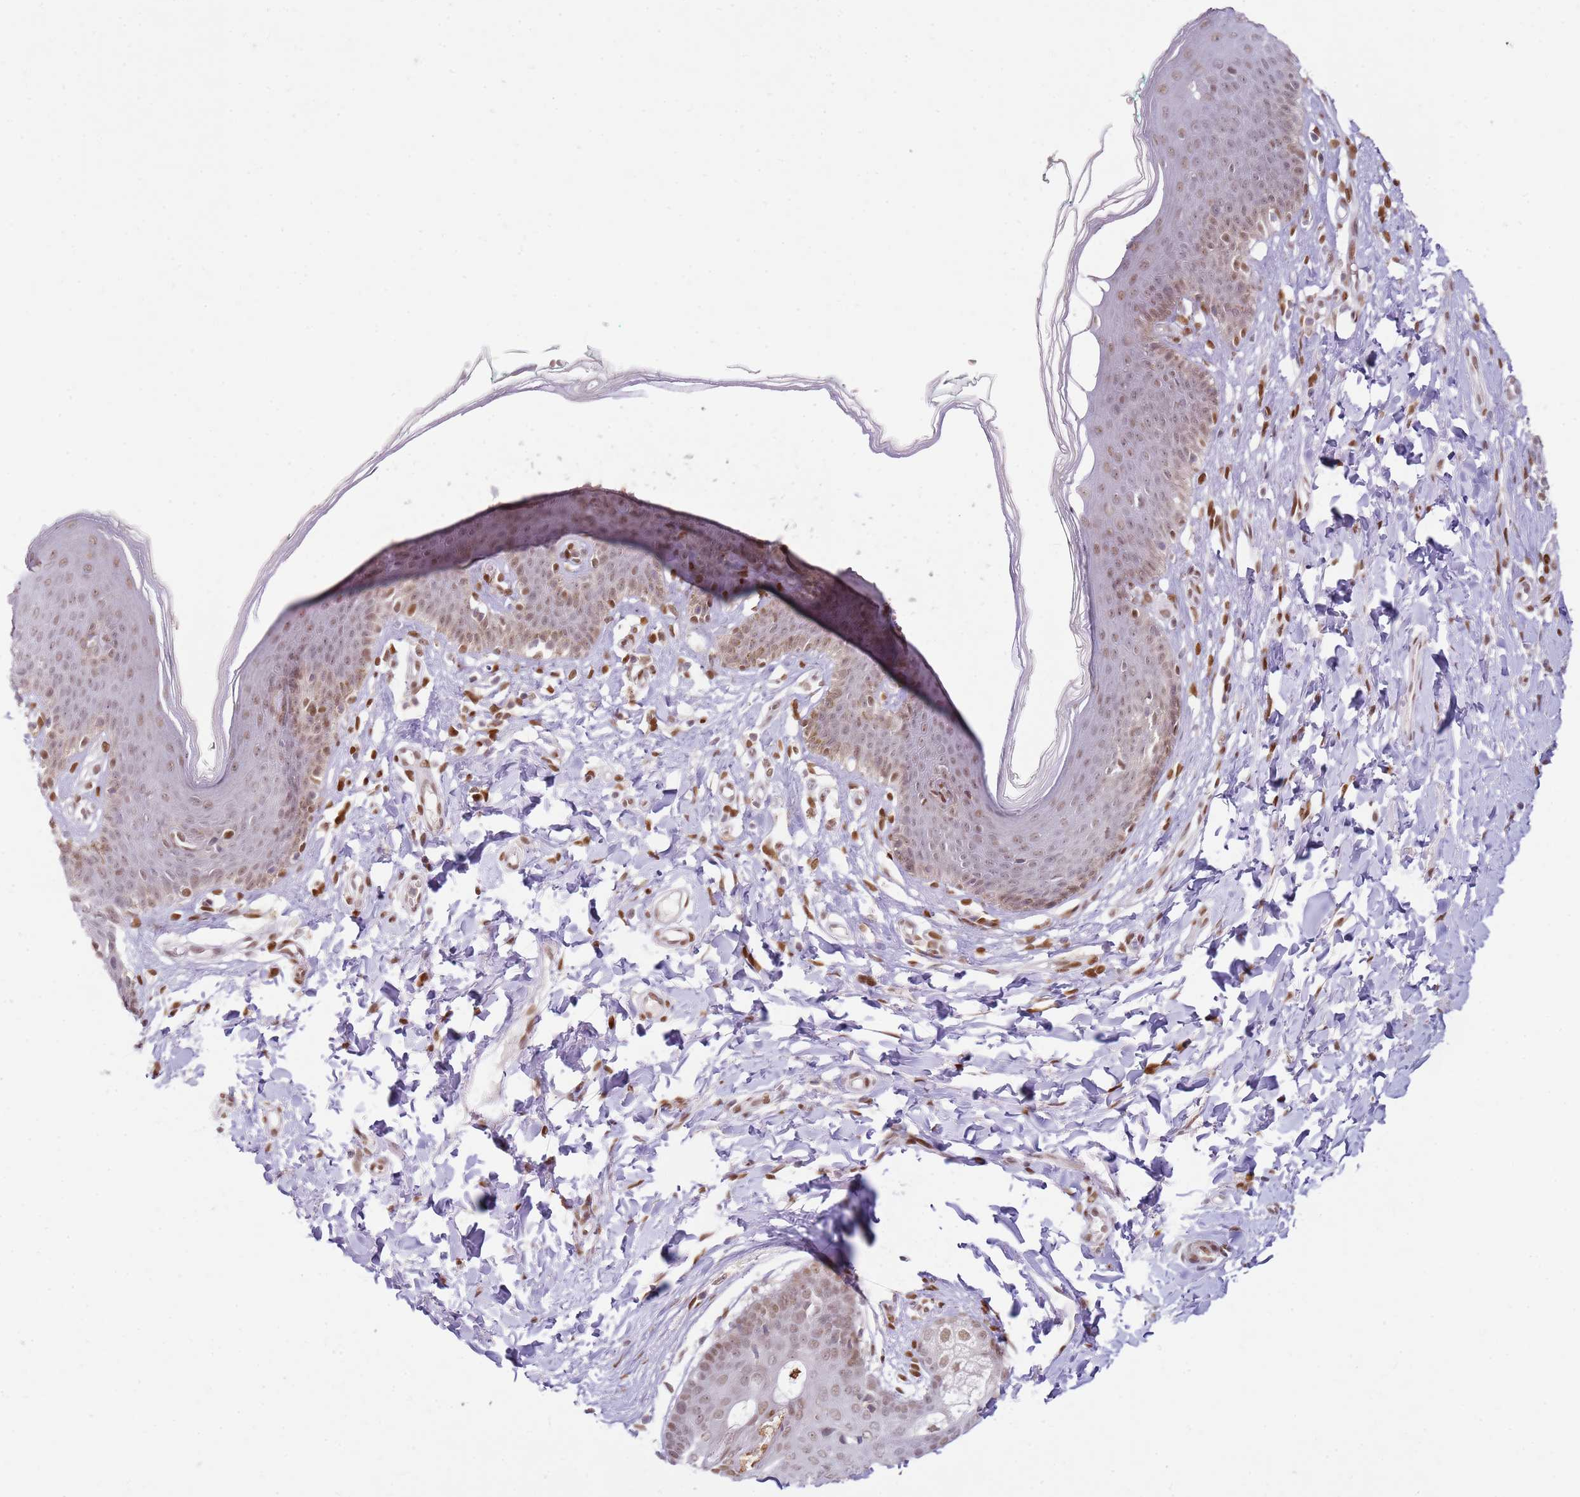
{"staining": {"intensity": "moderate", "quantity": ">75%", "location": "nuclear"}, "tissue": "skin", "cell_type": "Epidermal cells", "image_type": "normal", "snomed": [{"axis": "morphology", "description": "Normal tissue, NOS"}, {"axis": "topography", "description": "Vulva"}], "caption": "Brown immunohistochemical staining in unremarkable human skin demonstrates moderate nuclear expression in approximately >75% of epidermal cells. The protein of interest is stained brown, and the nuclei are stained in blue (DAB IHC with brightfield microscopy, high magnification).", "gene": "PHC2", "patient": {"sex": "female", "age": 66}}